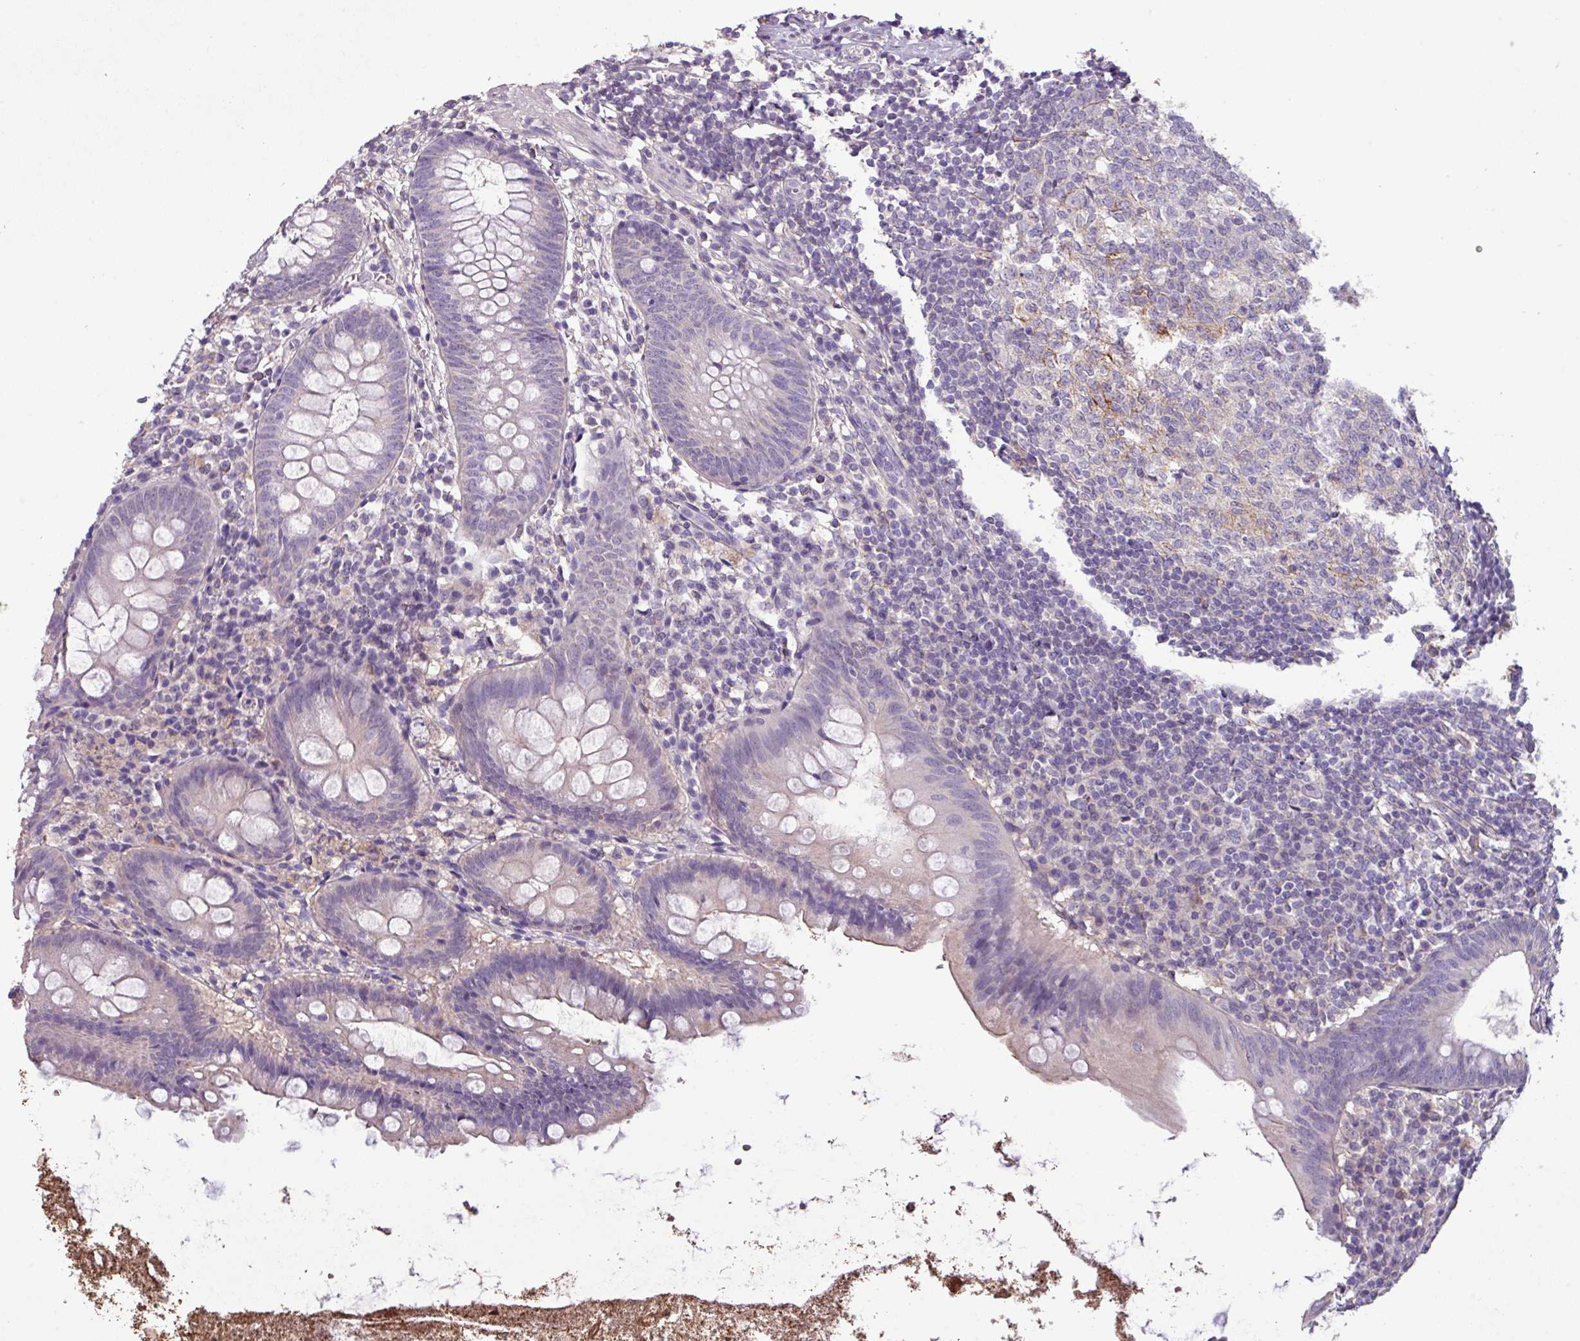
{"staining": {"intensity": "weak", "quantity": "<25%", "location": "cytoplasmic/membranous"}, "tissue": "appendix", "cell_type": "Glandular cells", "image_type": "normal", "snomed": [{"axis": "morphology", "description": "Normal tissue, NOS"}, {"axis": "topography", "description": "Appendix"}], "caption": "Immunohistochemistry photomicrograph of unremarkable appendix: appendix stained with DAB (3,3'-diaminobenzidine) shows no significant protein expression in glandular cells. (DAB IHC with hematoxylin counter stain).", "gene": "ISLR", "patient": {"sex": "female", "age": 51}}